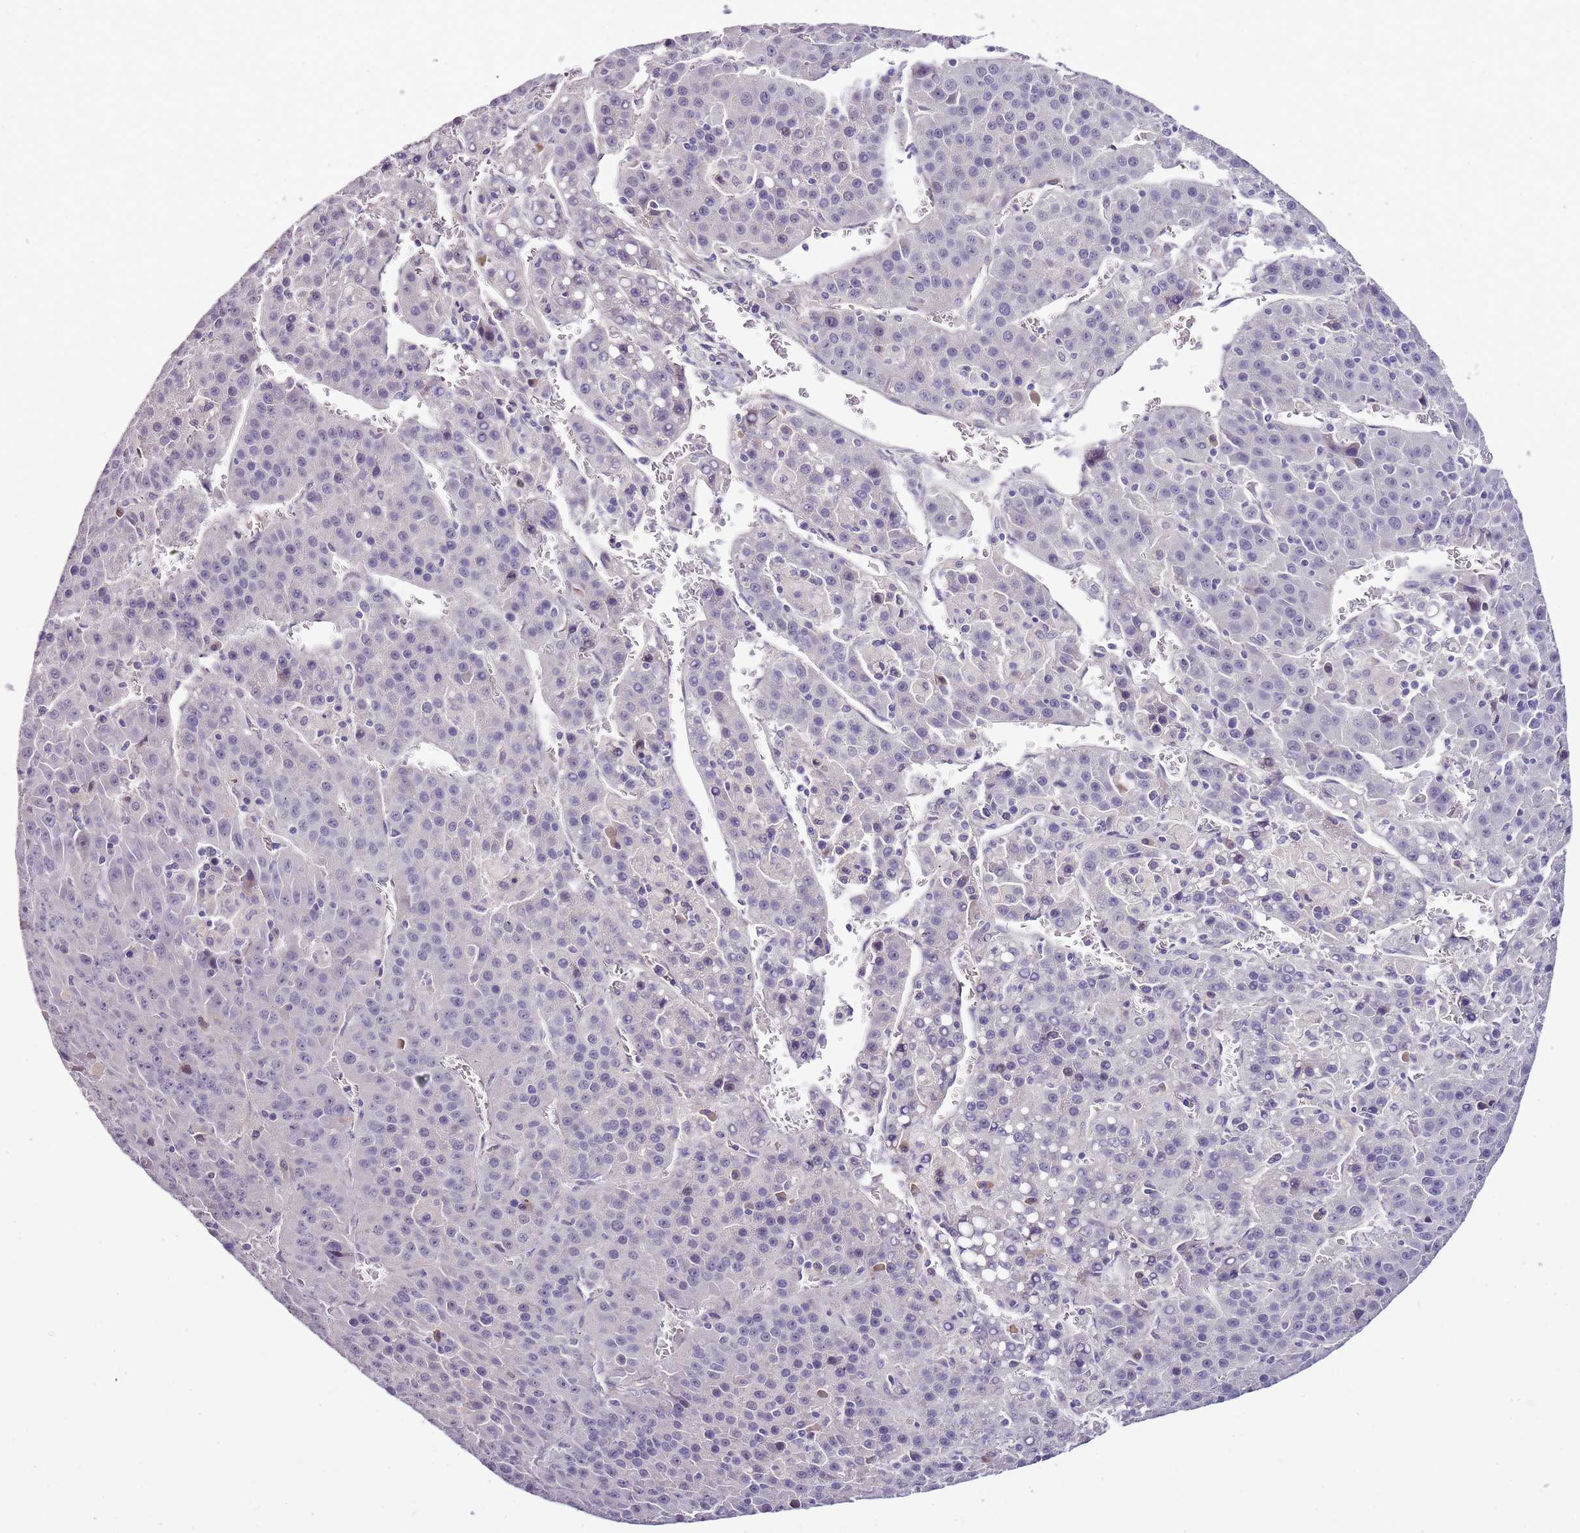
{"staining": {"intensity": "negative", "quantity": "none", "location": "none"}, "tissue": "liver cancer", "cell_type": "Tumor cells", "image_type": "cancer", "snomed": [{"axis": "morphology", "description": "Carcinoma, Hepatocellular, NOS"}, {"axis": "topography", "description": "Liver"}], "caption": "Immunohistochemistry (IHC) histopathology image of neoplastic tissue: human liver cancer stained with DAB reveals no significant protein positivity in tumor cells. (Immunohistochemistry, brightfield microscopy, high magnification).", "gene": "NKX2-3", "patient": {"sex": "female", "age": 53}}